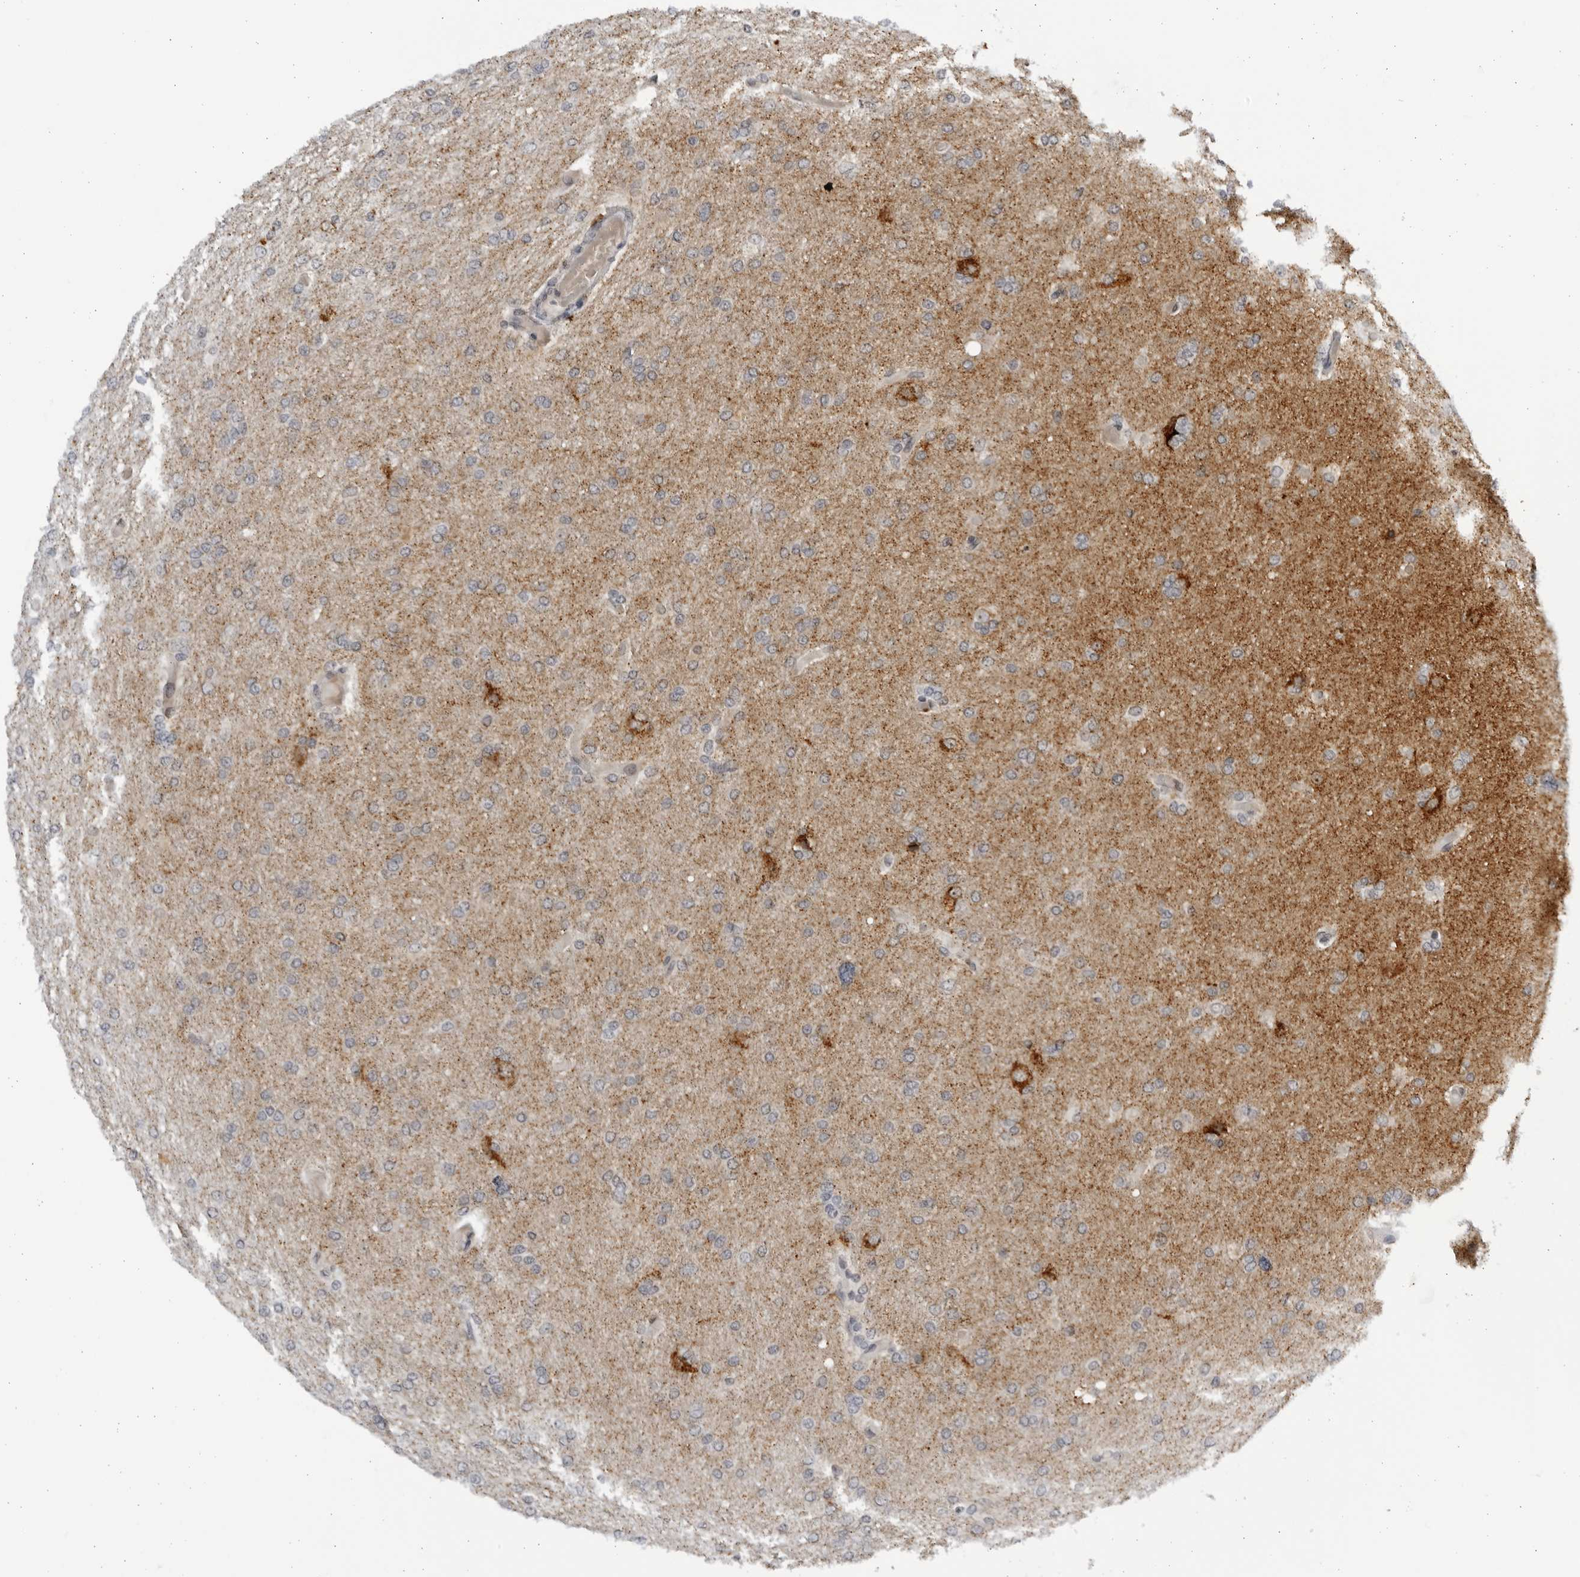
{"staining": {"intensity": "weak", "quantity": ">75%", "location": "cytoplasmic/membranous"}, "tissue": "glioma", "cell_type": "Tumor cells", "image_type": "cancer", "snomed": [{"axis": "morphology", "description": "Glioma, malignant, High grade"}, {"axis": "topography", "description": "Cerebral cortex"}], "caption": "Immunohistochemistry (IHC) of glioma demonstrates low levels of weak cytoplasmic/membranous positivity in about >75% of tumor cells.", "gene": "SLC25A22", "patient": {"sex": "female", "age": 36}}